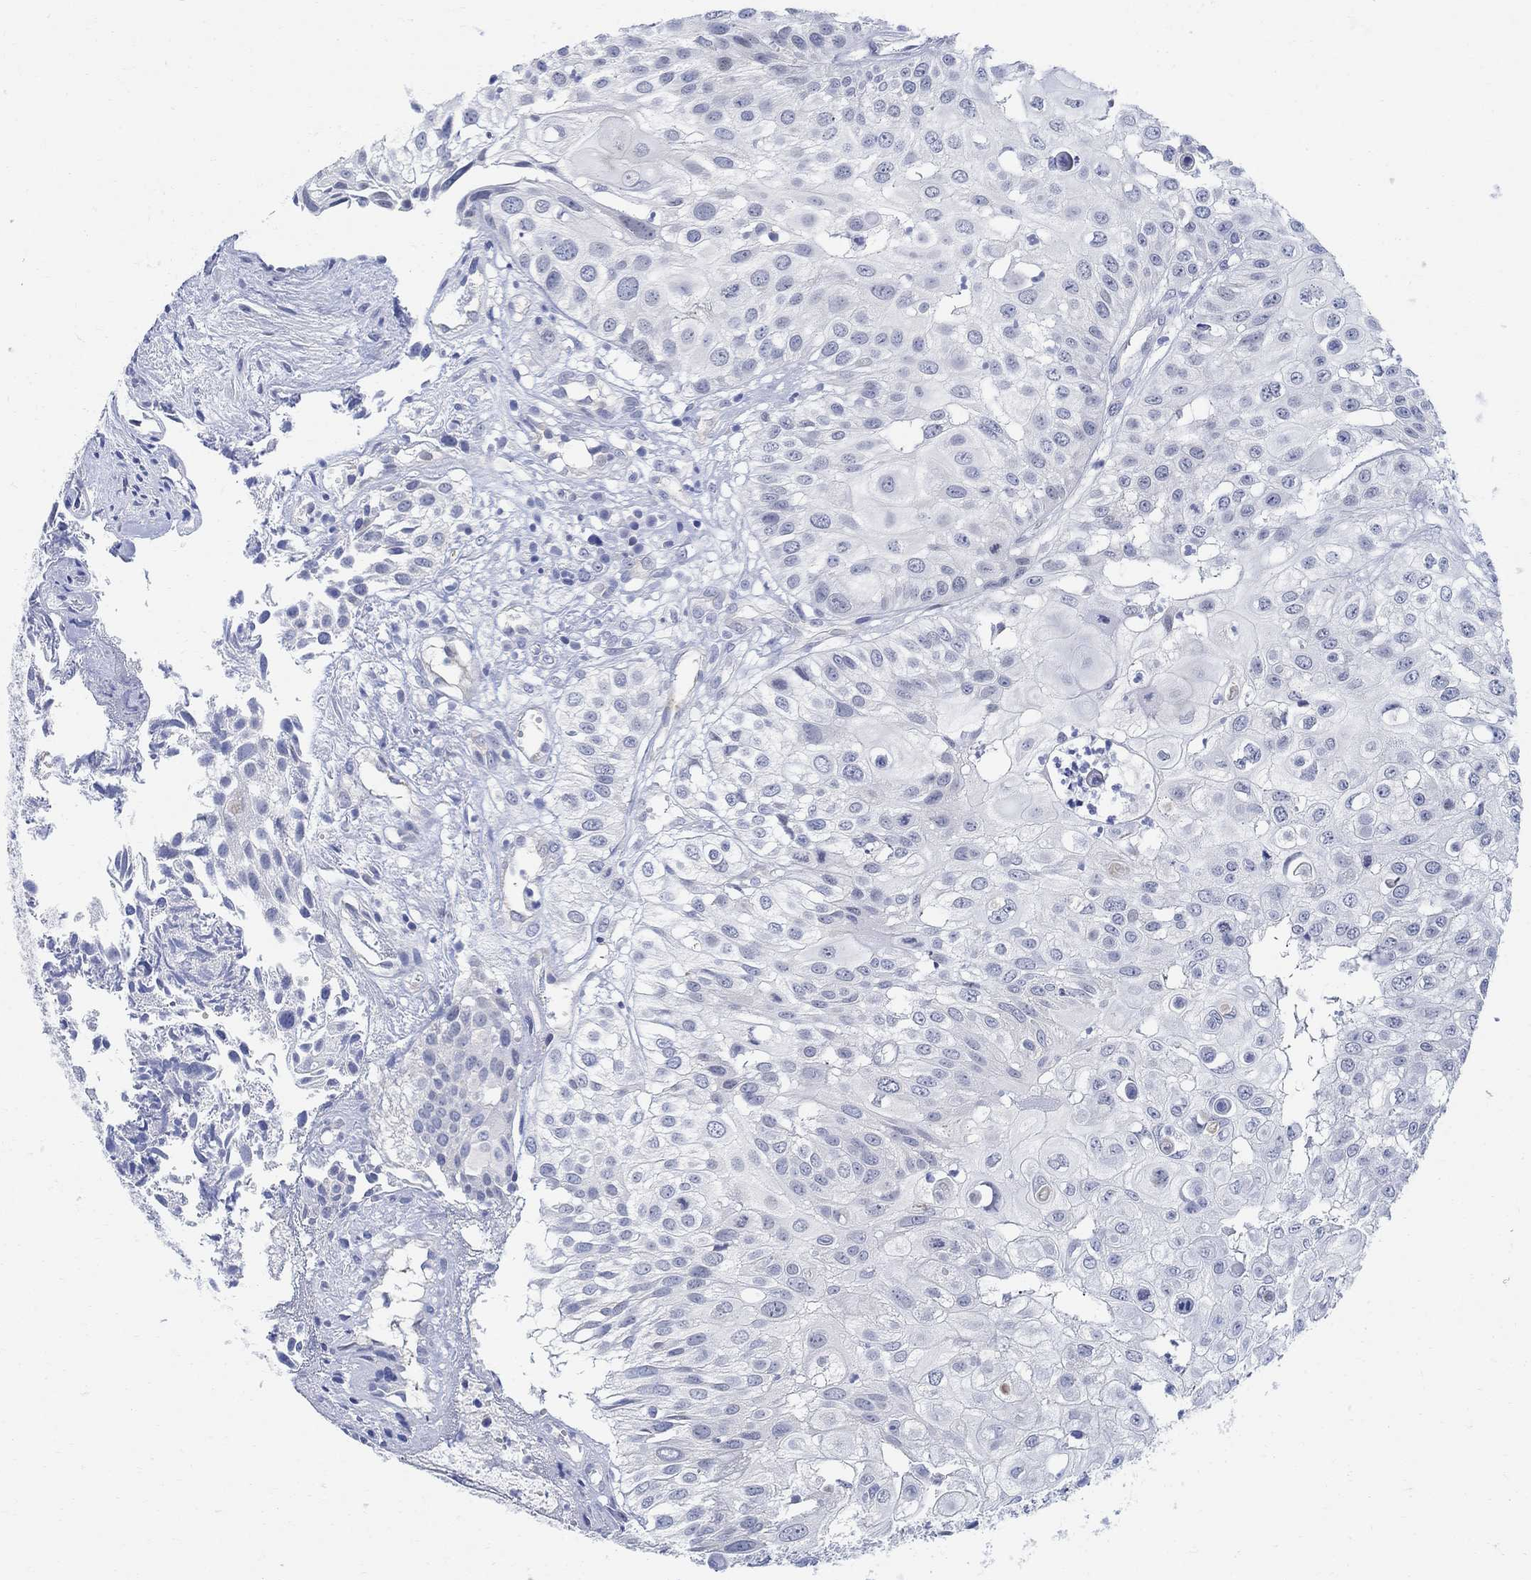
{"staining": {"intensity": "negative", "quantity": "none", "location": "none"}, "tissue": "urothelial cancer", "cell_type": "Tumor cells", "image_type": "cancer", "snomed": [{"axis": "morphology", "description": "Urothelial carcinoma, High grade"}, {"axis": "topography", "description": "Urinary bladder"}], "caption": "Tumor cells show no significant protein positivity in high-grade urothelial carcinoma.", "gene": "PHF21B", "patient": {"sex": "female", "age": 79}}